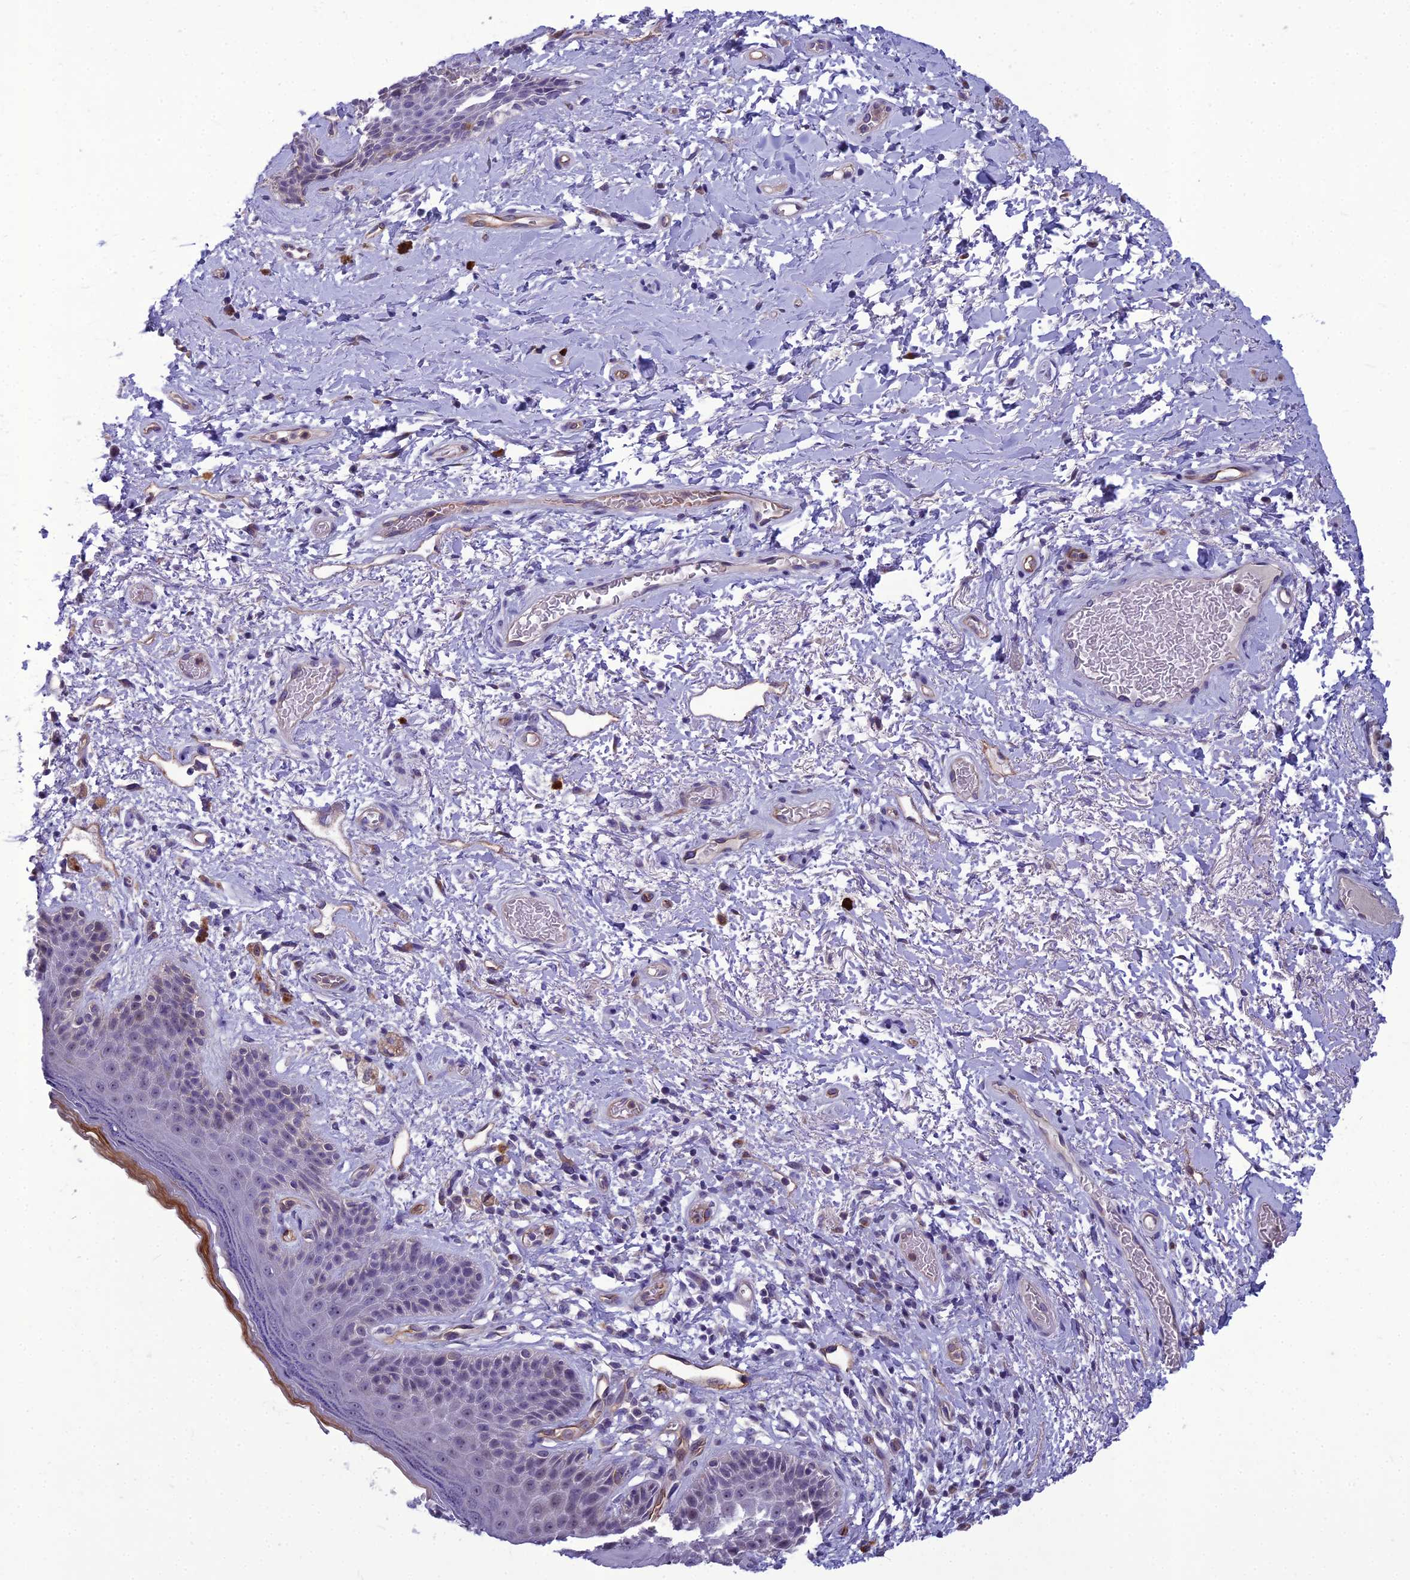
{"staining": {"intensity": "negative", "quantity": "none", "location": "none"}, "tissue": "skin", "cell_type": "Epidermal cells", "image_type": "normal", "snomed": [{"axis": "morphology", "description": "Normal tissue, NOS"}, {"axis": "topography", "description": "Anal"}], "caption": "Immunohistochemistry (IHC) micrograph of unremarkable skin stained for a protein (brown), which exhibits no positivity in epidermal cells. Nuclei are stained in blue.", "gene": "BBS7", "patient": {"sex": "female", "age": 46}}